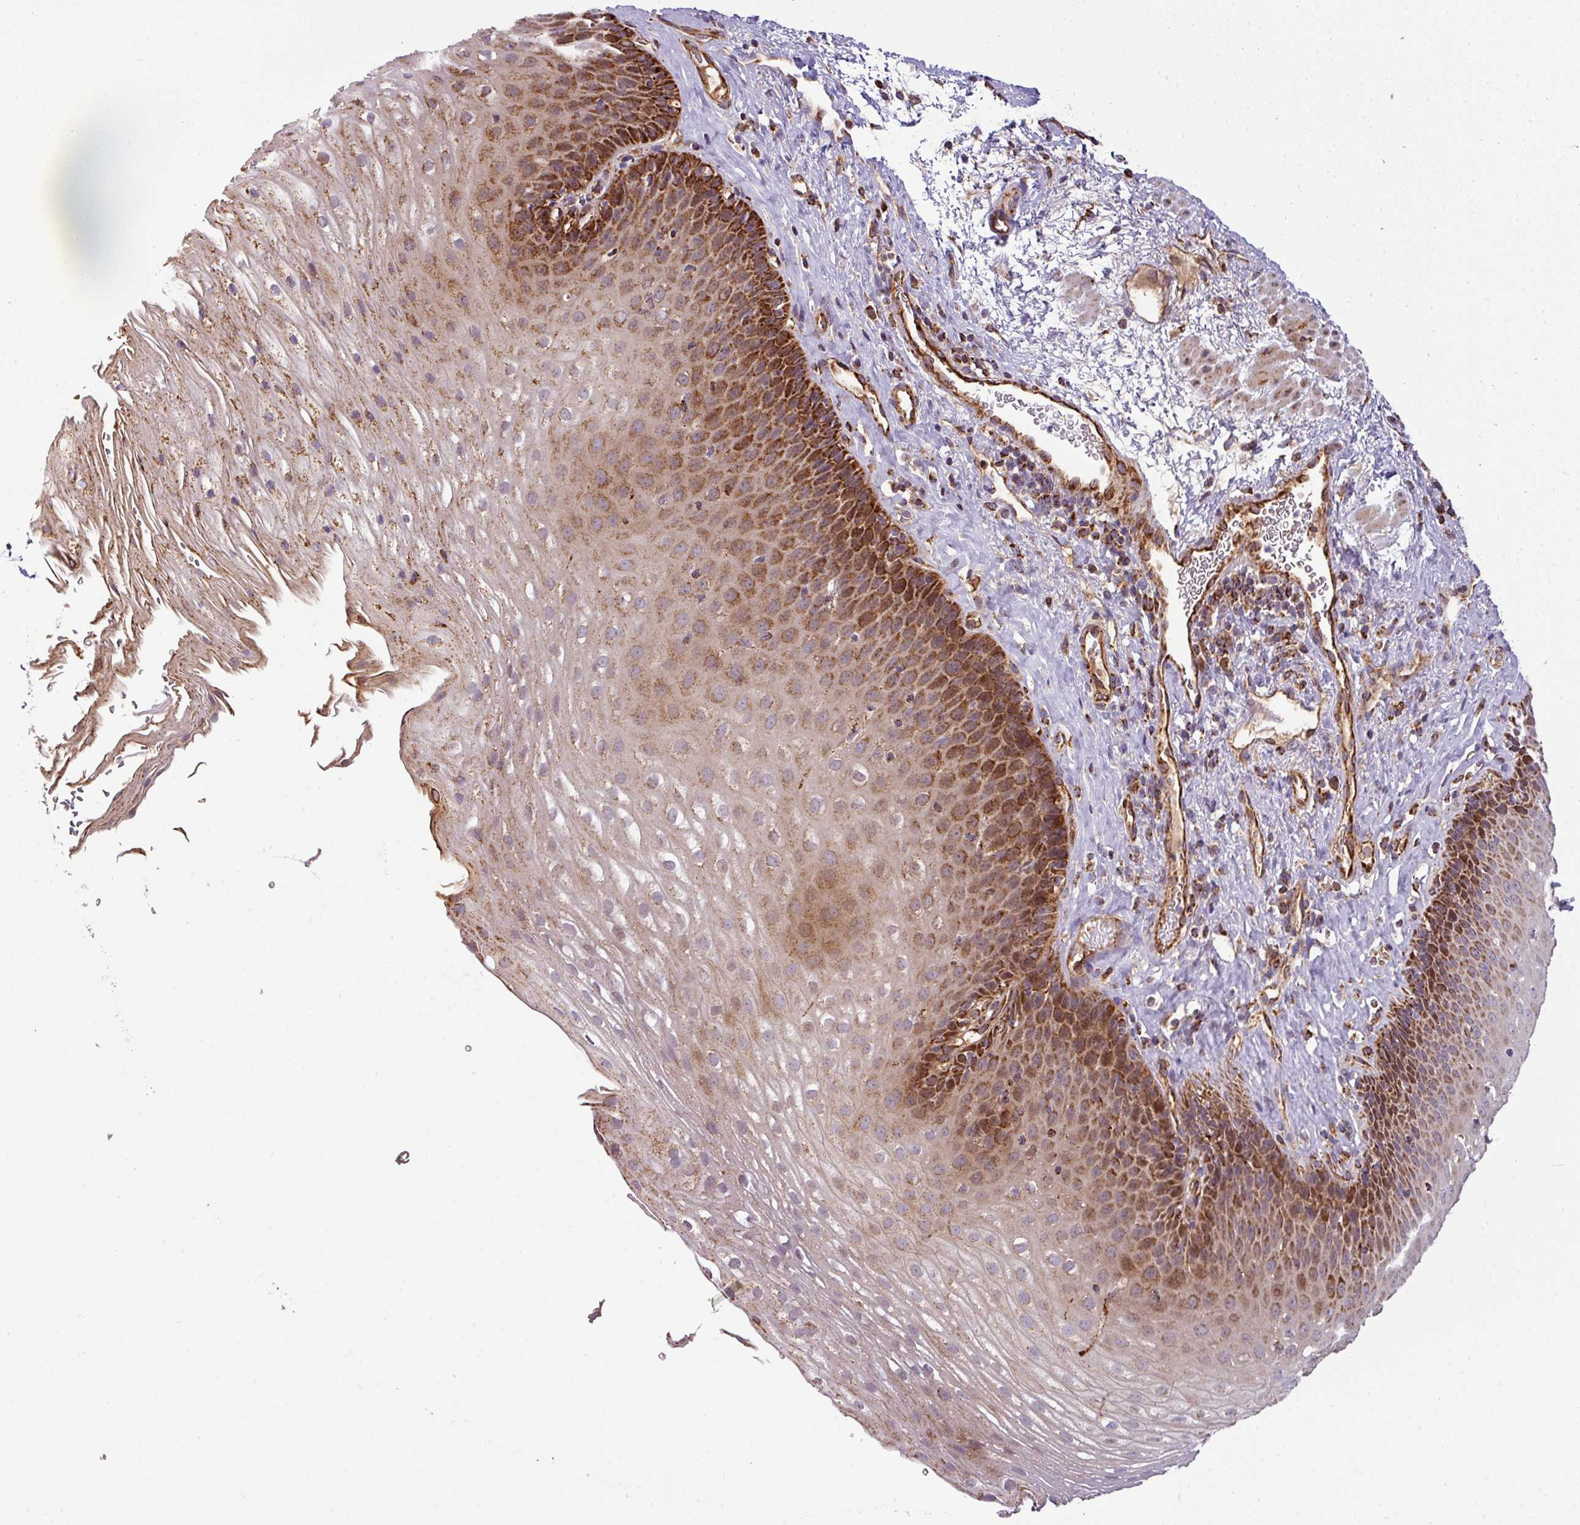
{"staining": {"intensity": "strong", "quantity": ">75%", "location": "cytoplasmic/membranous"}, "tissue": "esophagus", "cell_type": "Squamous epithelial cells", "image_type": "normal", "snomed": [{"axis": "morphology", "description": "Normal tissue, NOS"}, {"axis": "topography", "description": "Esophagus"}], "caption": "Protein expression analysis of benign human esophagus reveals strong cytoplasmic/membranous expression in about >75% of squamous epithelial cells. Immunohistochemistry (ihc) stains the protein of interest in brown and the nuclei are stained blue.", "gene": "PRELID3B", "patient": {"sex": "female", "age": 66}}